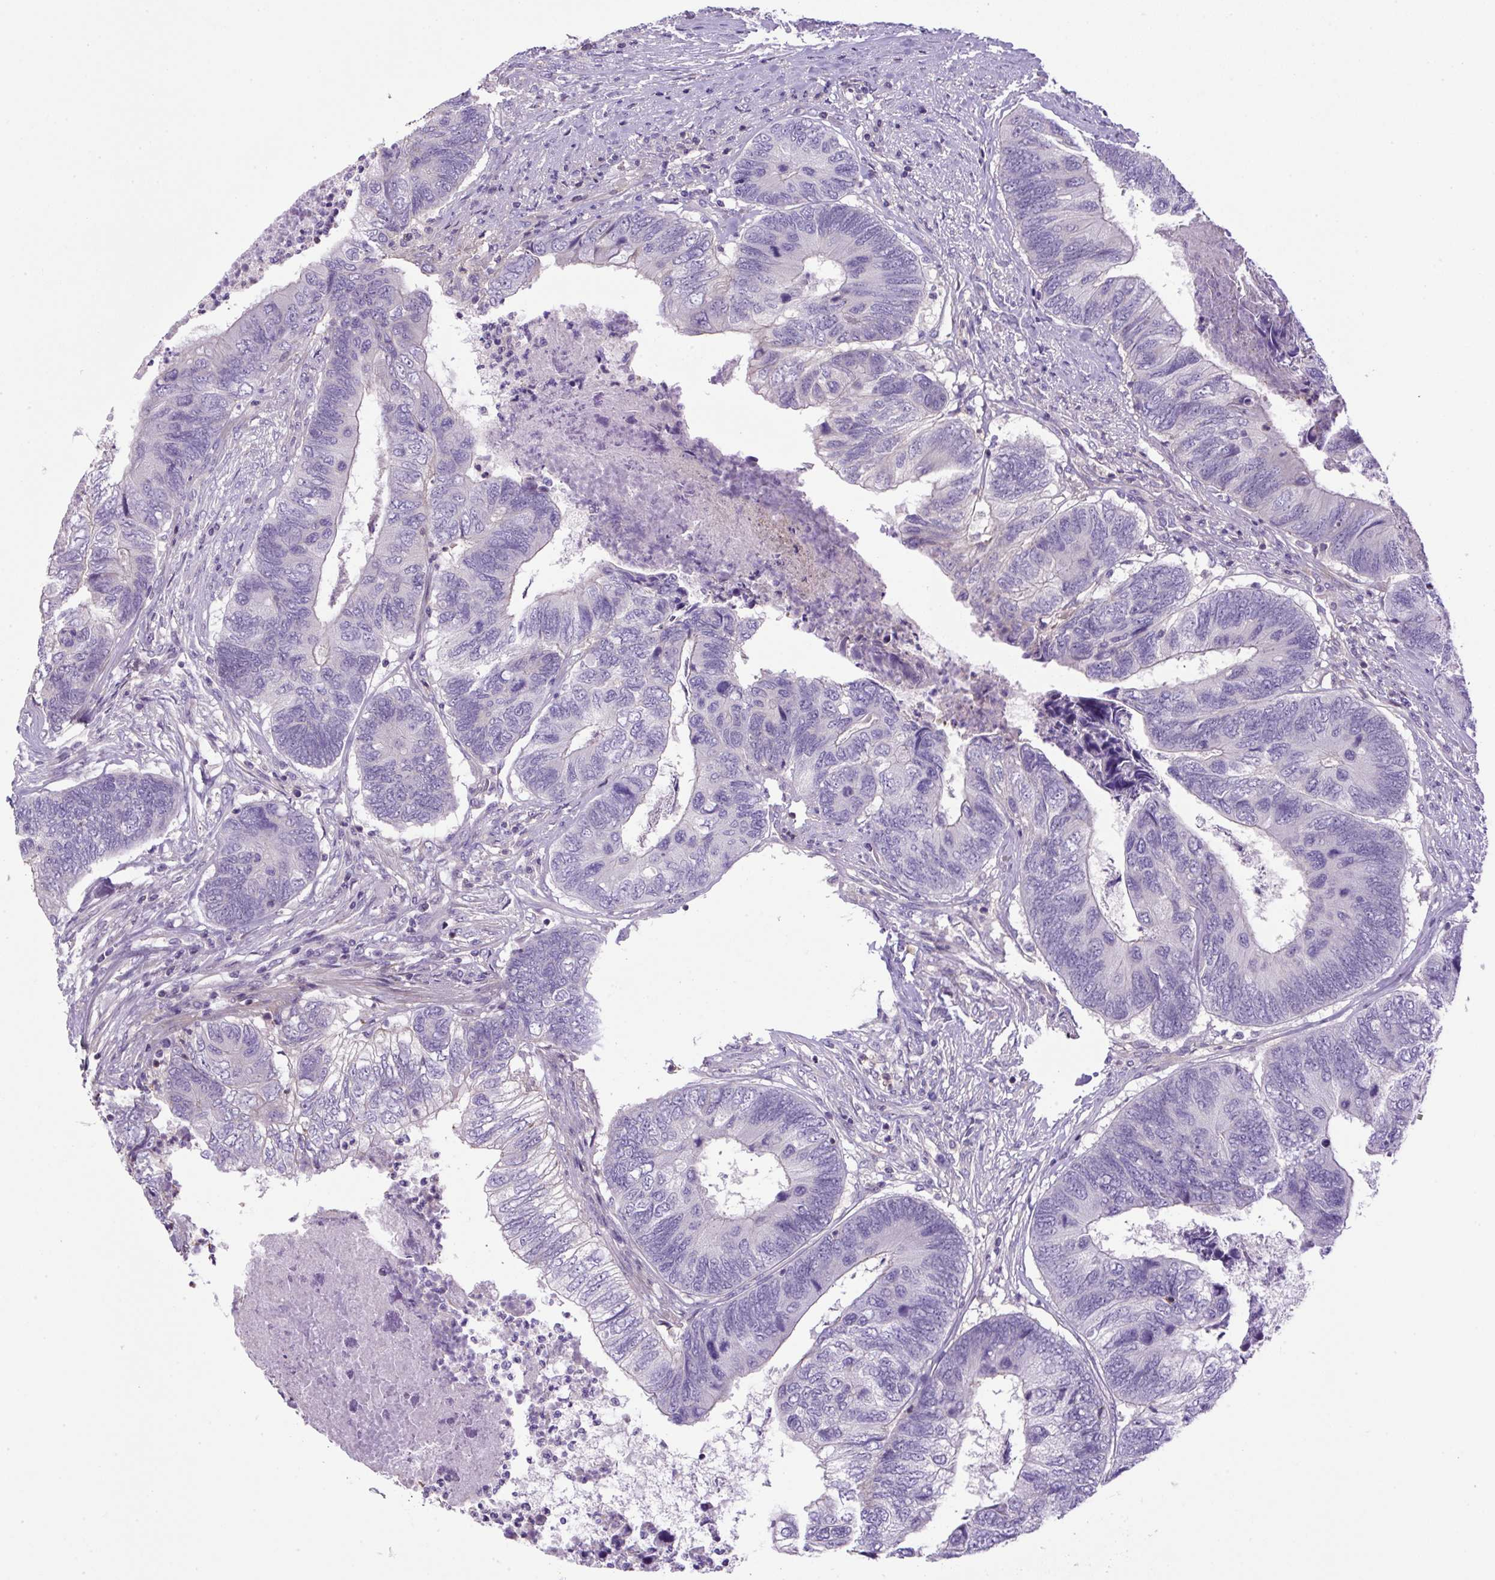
{"staining": {"intensity": "negative", "quantity": "none", "location": "none"}, "tissue": "colorectal cancer", "cell_type": "Tumor cells", "image_type": "cancer", "snomed": [{"axis": "morphology", "description": "Adenocarcinoma, NOS"}, {"axis": "topography", "description": "Colon"}], "caption": "This is an immunohistochemistry photomicrograph of human colorectal cancer (adenocarcinoma). There is no staining in tumor cells.", "gene": "NPTN", "patient": {"sex": "female", "age": 67}}